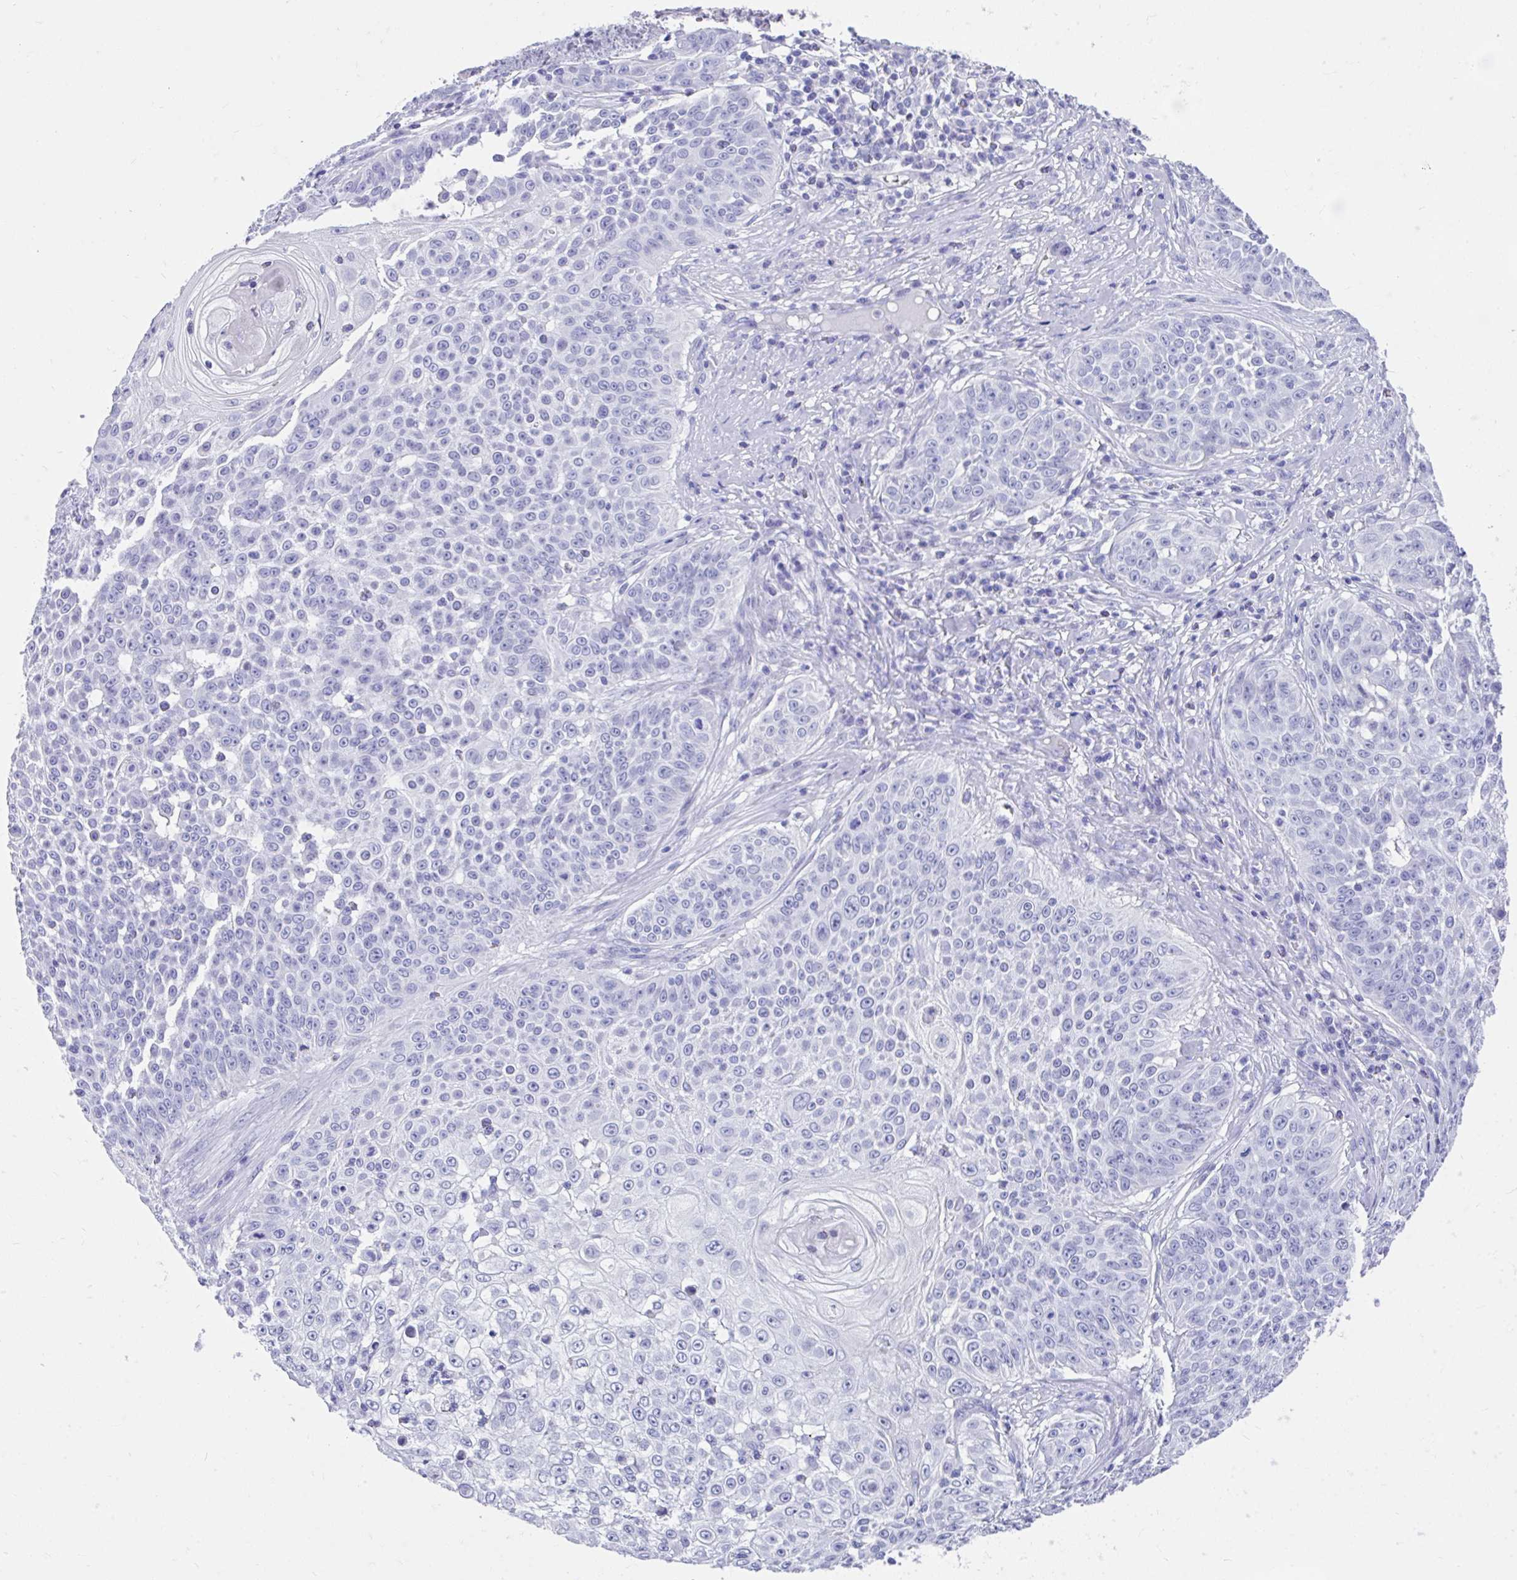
{"staining": {"intensity": "negative", "quantity": "none", "location": "none"}, "tissue": "skin cancer", "cell_type": "Tumor cells", "image_type": "cancer", "snomed": [{"axis": "morphology", "description": "Squamous cell carcinoma, NOS"}, {"axis": "topography", "description": "Skin"}], "caption": "High power microscopy image of an immunohistochemistry (IHC) photomicrograph of skin squamous cell carcinoma, revealing no significant positivity in tumor cells.", "gene": "FAM107A", "patient": {"sex": "male", "age": 24}}